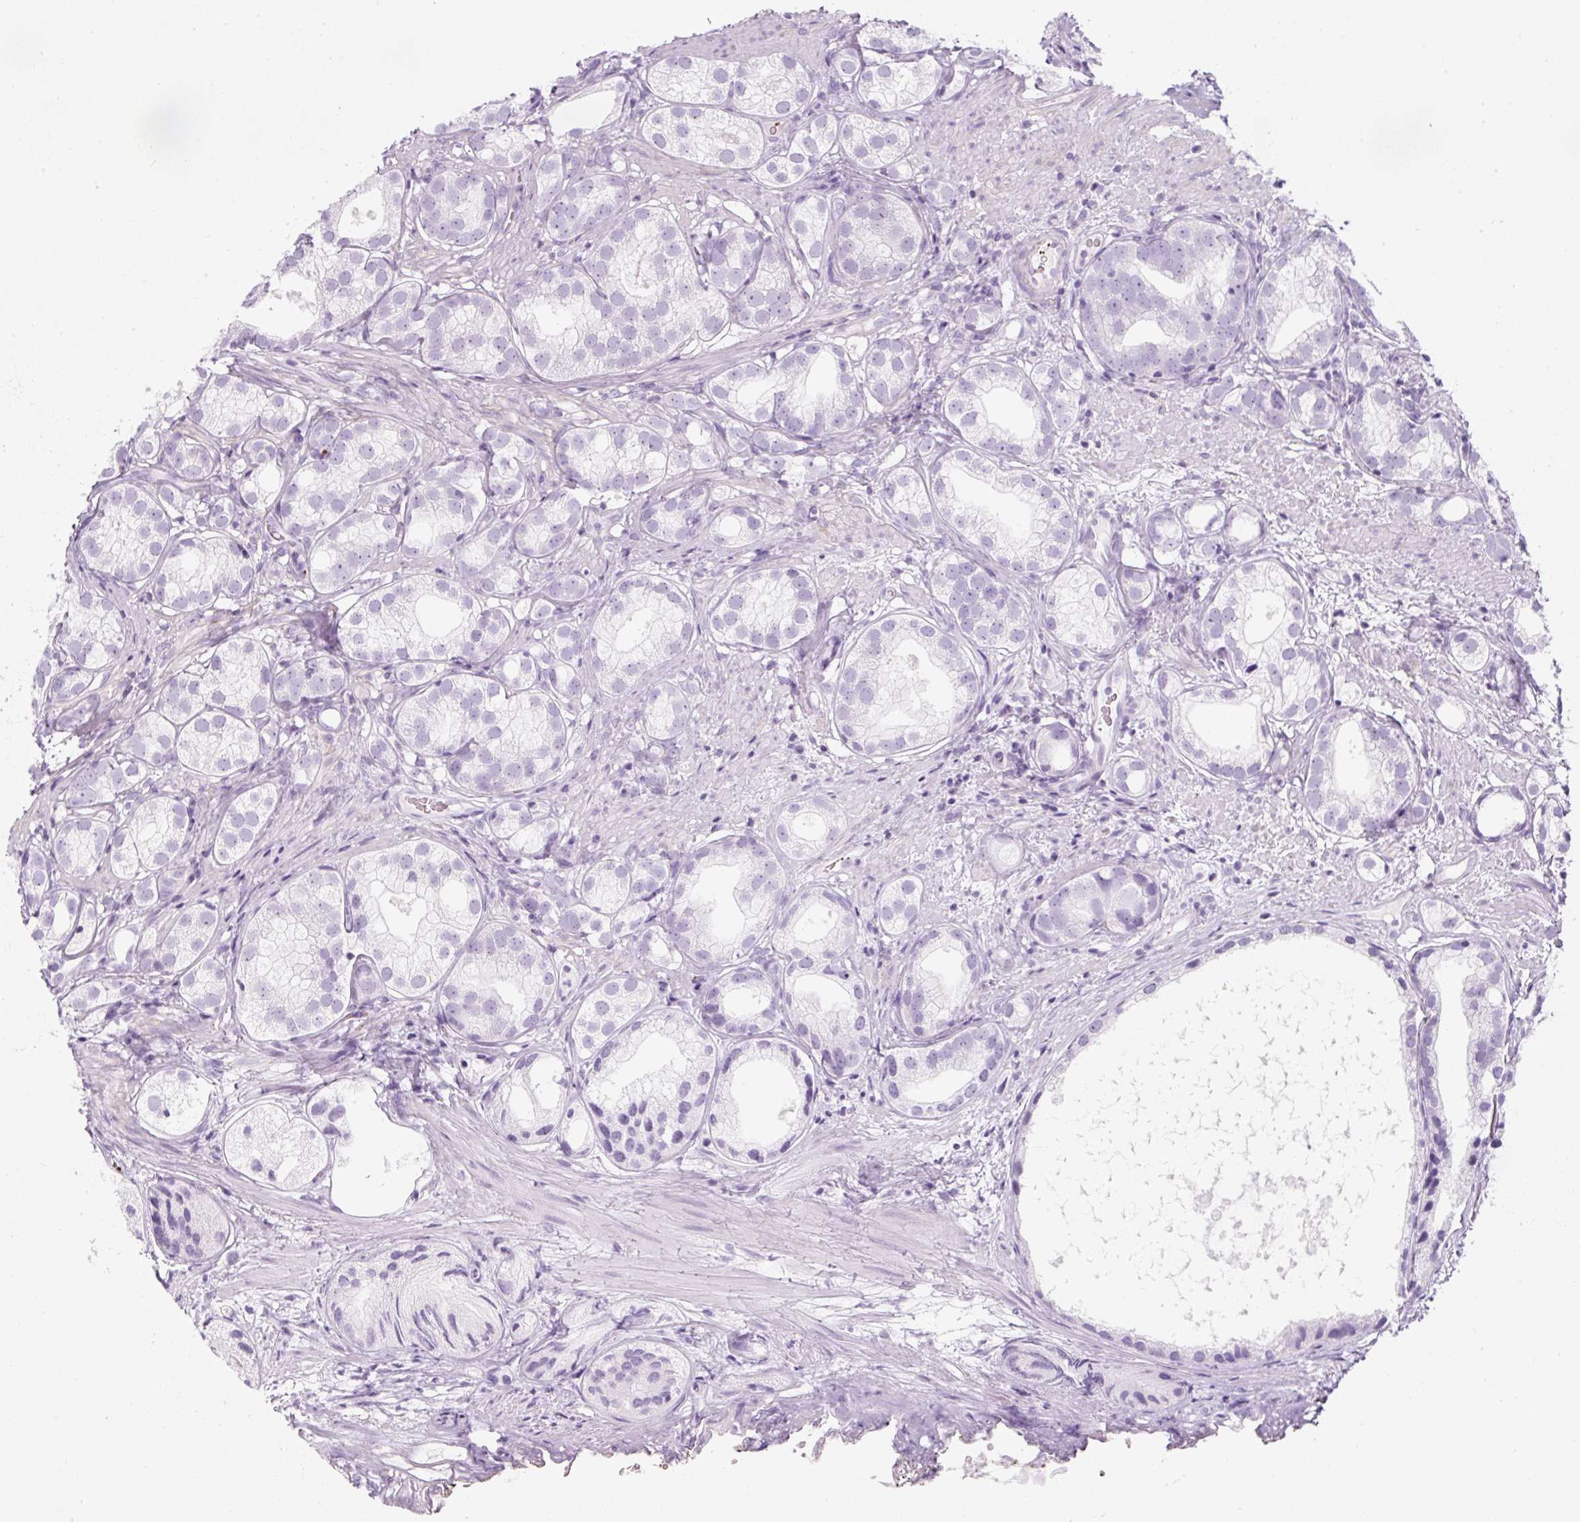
{"staining": {"intensity": "negative", "quantity": "none", "location": "none"}, "tissue": "prostate cancer", "cell_type": "Tumor cells", "image_type": "cancer", "snomed": [{"axis": "morphology", "description": "Adenocarcinoma, High grade"}, {"axis": "topography", "description": "Prostate"}], "caption": "A high-resolution image shows IHC staining of prostate cancer (adenocarcinoma (high-grade)), which displays no significant positivity in tumor cells.", "gene": "PF4V1", "patient": {"sex": "male", "age": 82}}